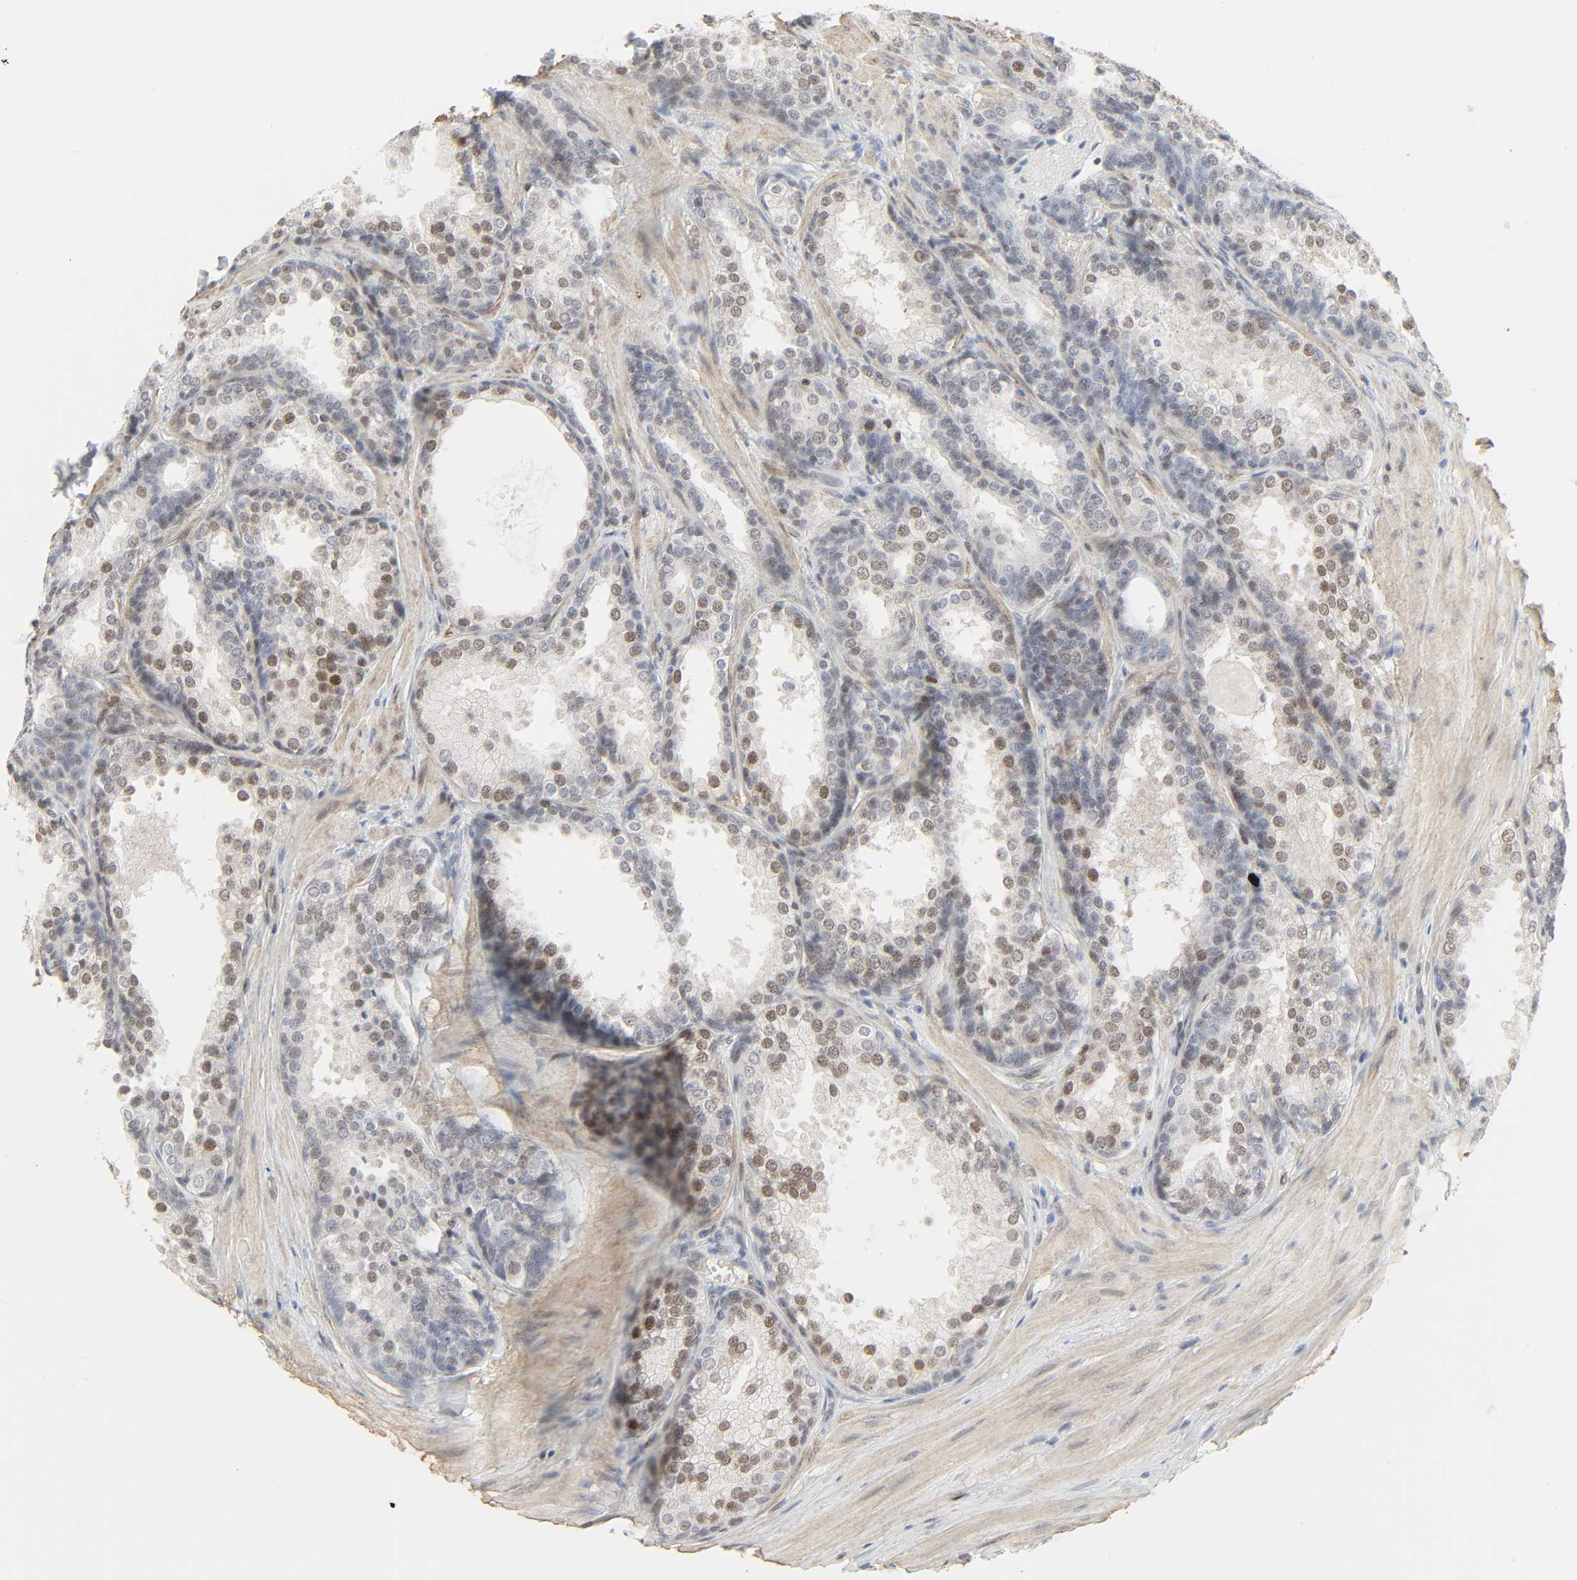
{"staining": {"intensity": "moderate", "quantity": "25%-75%", "location": "nuclear"}, "tissue": "prostate cancer", "cell_type": "Tumor cells", "image_type": "cancer", "snomed": [{"axis": "morphology", "description": "Adenocarcinoma, High grade"}, {"axis": "topography", "description": "Prostate"}], "caption": "Immunohistochemistry of human prostate cancer (high-grade adenocarcinoma) displays medium levels of moderate nuclear expression in about 25%-75% of tumor cells. (DAB IHC, brown staining for protein, blue staining for nuclei).", "gene": "ZBTB16", "patient": {"sex": "male", "age": 70}}